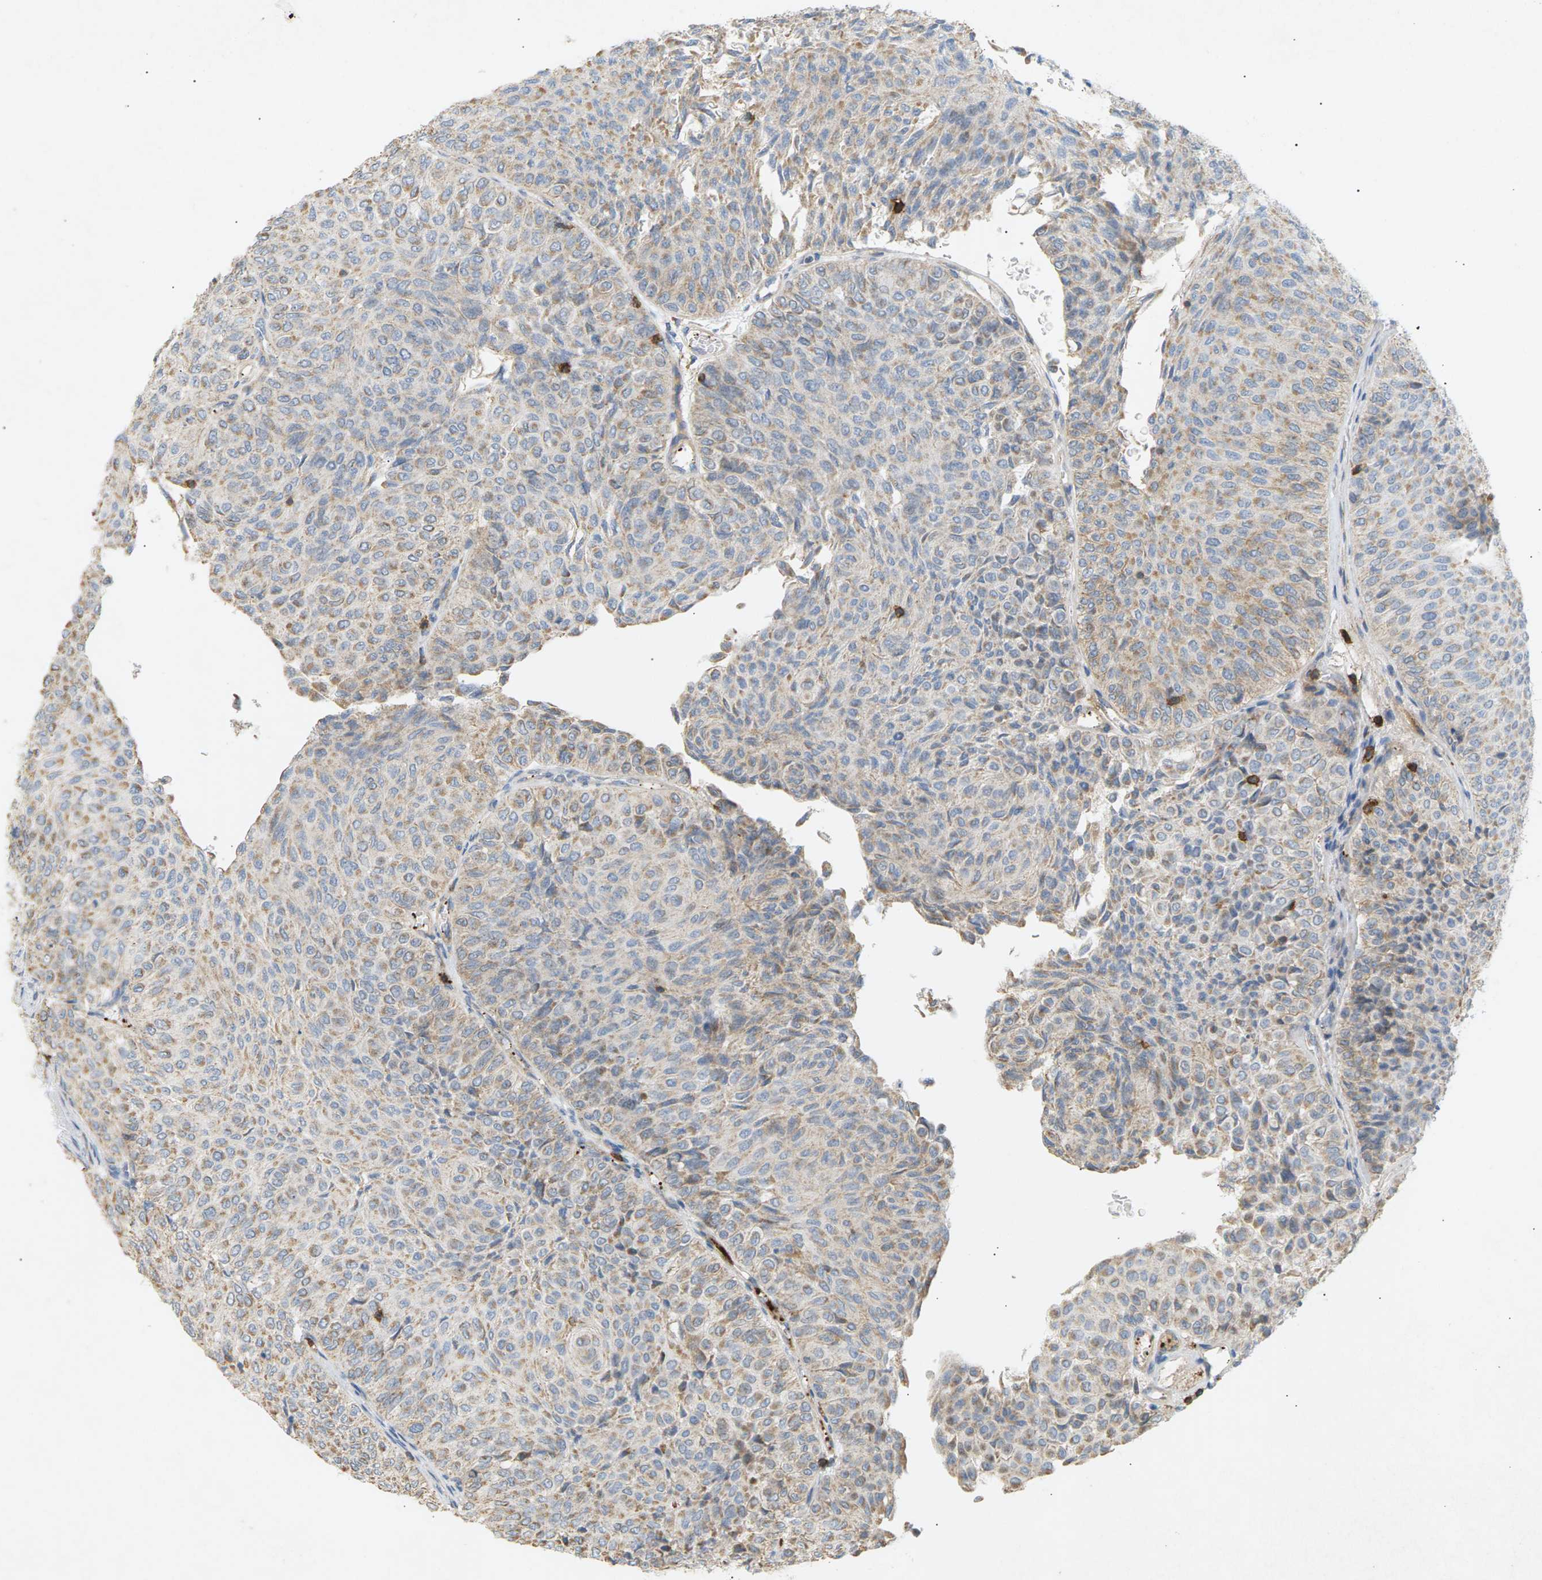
{"staining": {"intensity": "moderate", "quantity": "25%-75%", "location": "cytoplasmic/membranous"}, "tissue": "urothelial cancer", "cell_type": "Tumor cells", "image_type": "cancer", "snomed": [{"axis": "morphology", "description": "Urothelial carcinoma, Low grade"}, {"axis": "topography", "description": "Urinary bladder"}], "caption": "The immunohistochemical stain labels moderate cytoplasmic/membranous positivity in tumor cells of urothelial cancer tissue. The staining was performed using DAB, with brown indicating positive protein expression. Nuclei are stained blue with hematoxylin.", "gene": "LIME1", "patient": {"sex": "male", "age": 78}}